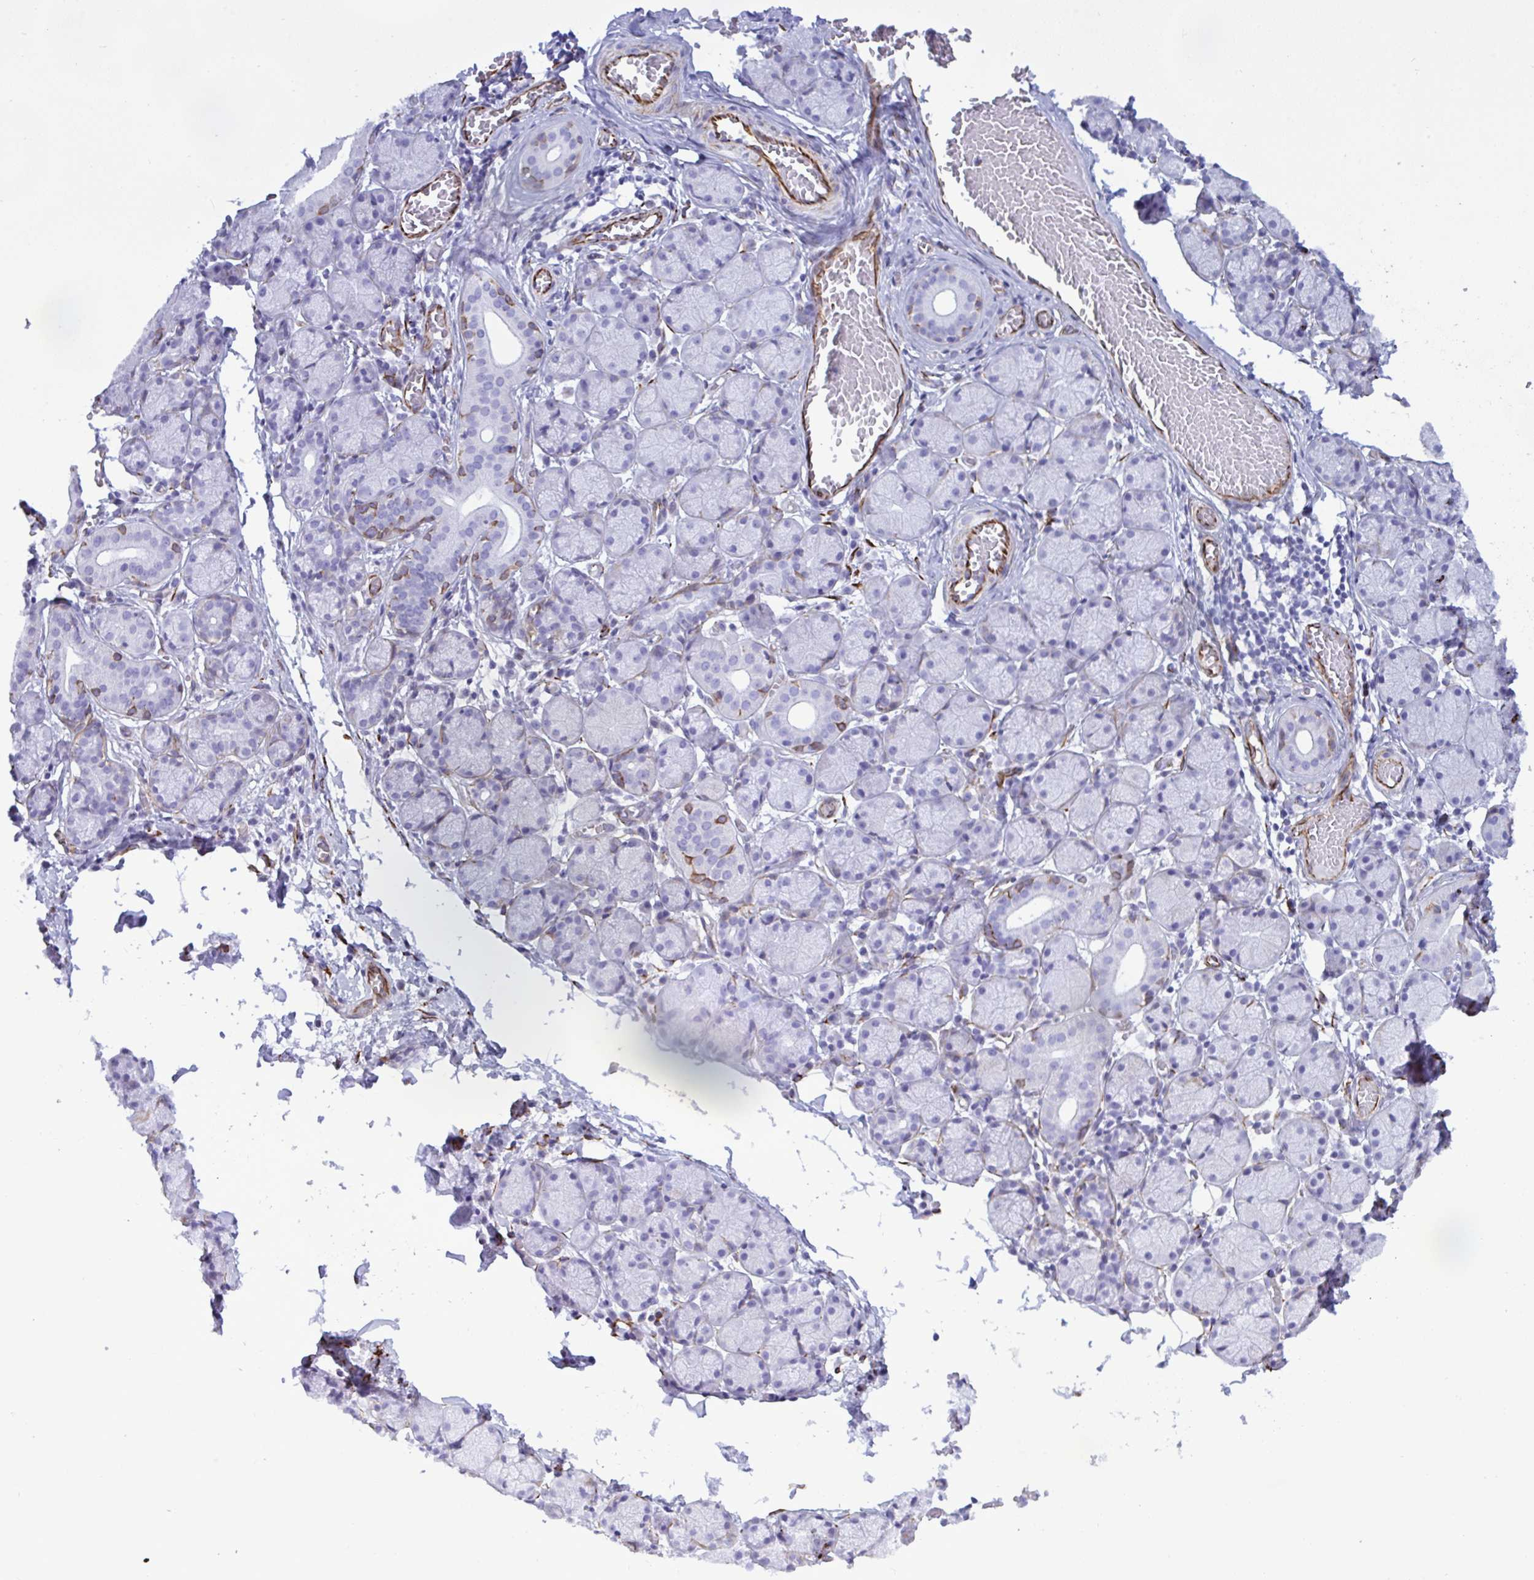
{"staining": {"intensity": "negative", "quantity": "none", "location": "none"}, "tissue": "salivary gland", "cell_type": "Glandular cells", "image_type": "normal", "snomed": [{"axis": "morphology", "description": "Normal tissue, NOS"}, {"axis": "topography", "description": "Salivary gland"}], "caption": "There is no significant staining in glandular cells of salivary gland. Brightfield microscopy of IHC stained with DAB (brown) and hematoxylin (blue), captured at high magnification.", "gene": "SMAD5", "patient": {"sex": "female", "age": 24}}